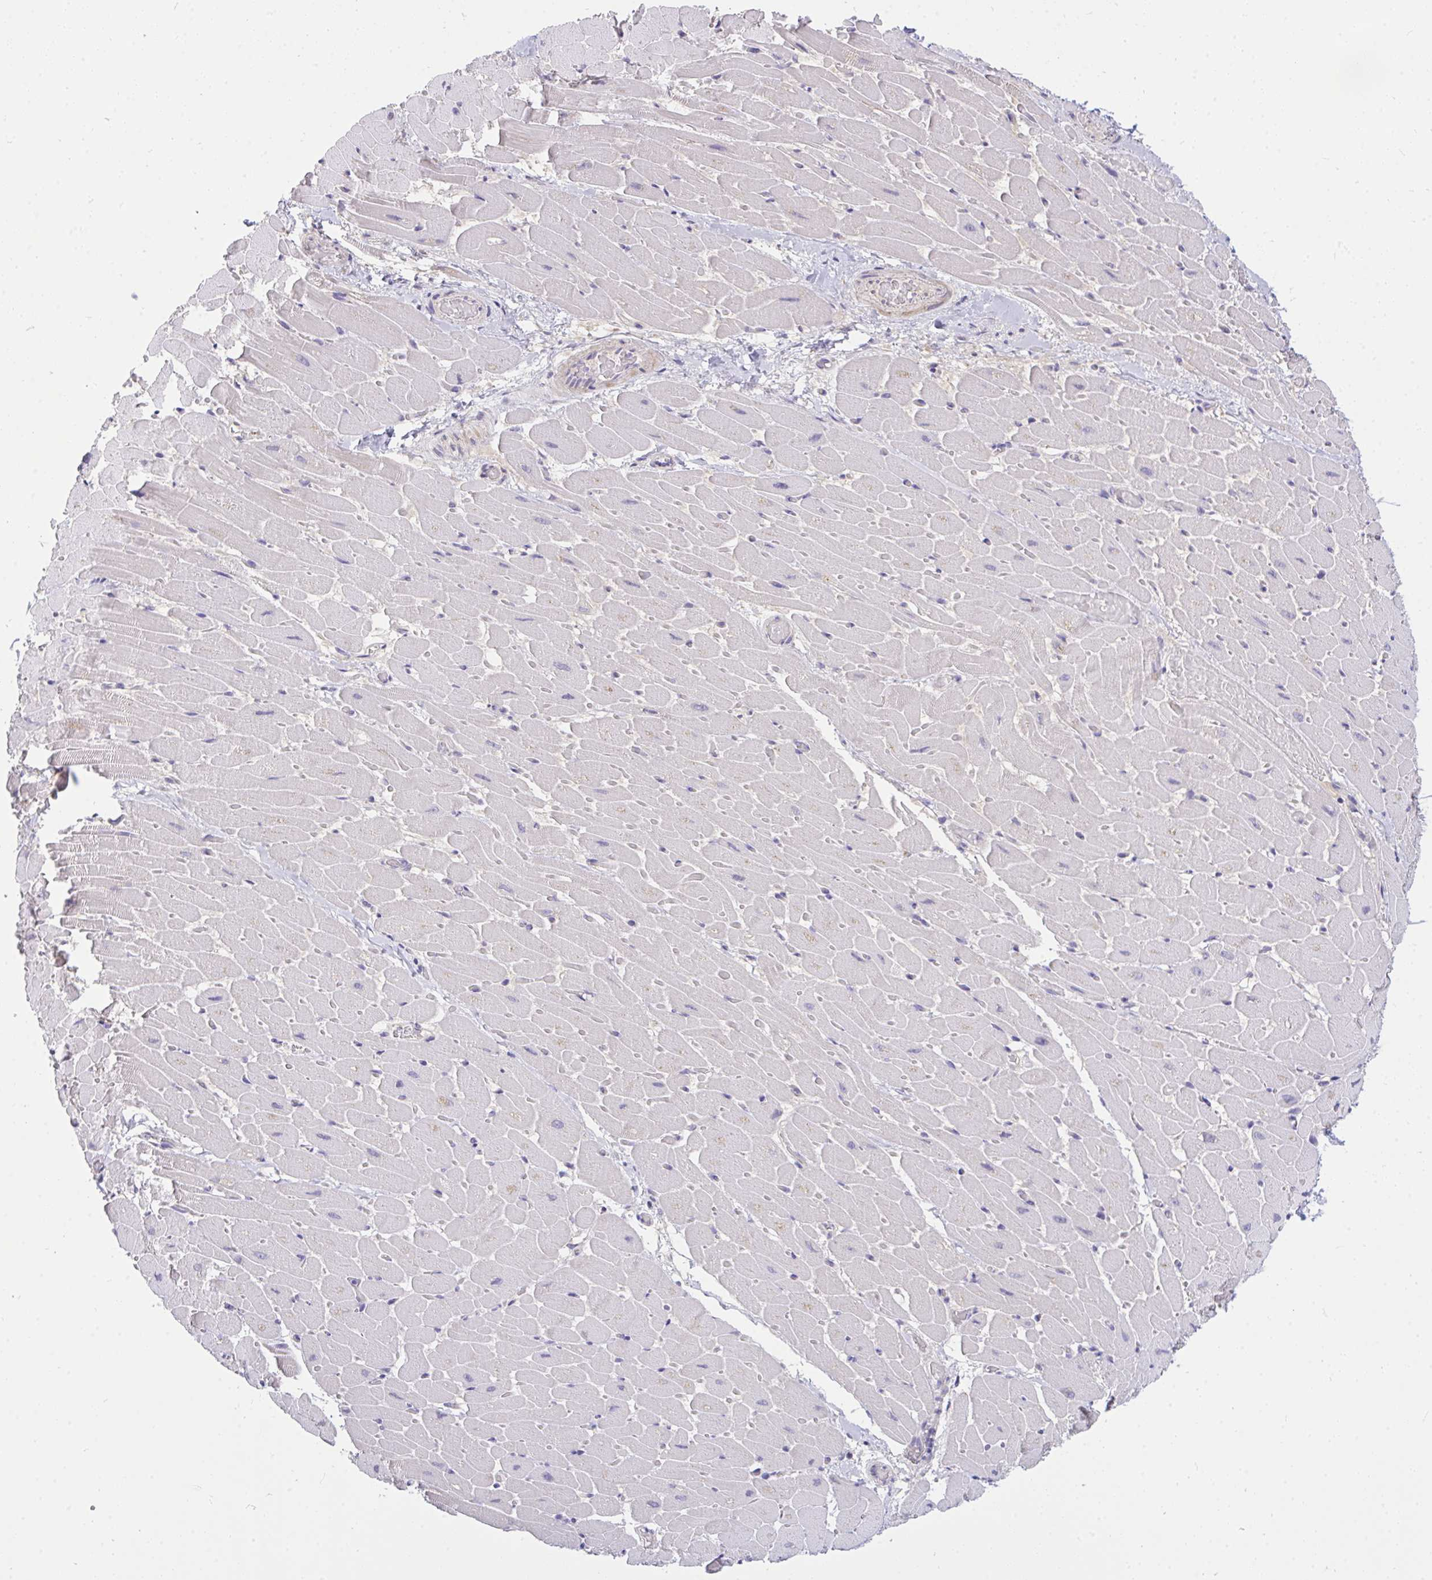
{"staining": {"intensity": "negative", "quantity": "none", "location": "none"}, "tissue": "heart muscle", "cell_type": "Cardiomyocytes", "image_type": "normal", "snomed": [{"axis": "morphology", "description": "Normal tissue, NOS"}, {"axis": "topography", "description": "Heart"}], "caption": "There is no significant positivity in cardiomyocytes of heart muscle. The staining was performed using DAB to visualize the protein expression in brown, while the nuclei were stained in blue with hematoxylin (Magnification: 20x).", "gene": "C19orf54", "patient": {"sex": "male", "age": 37}}